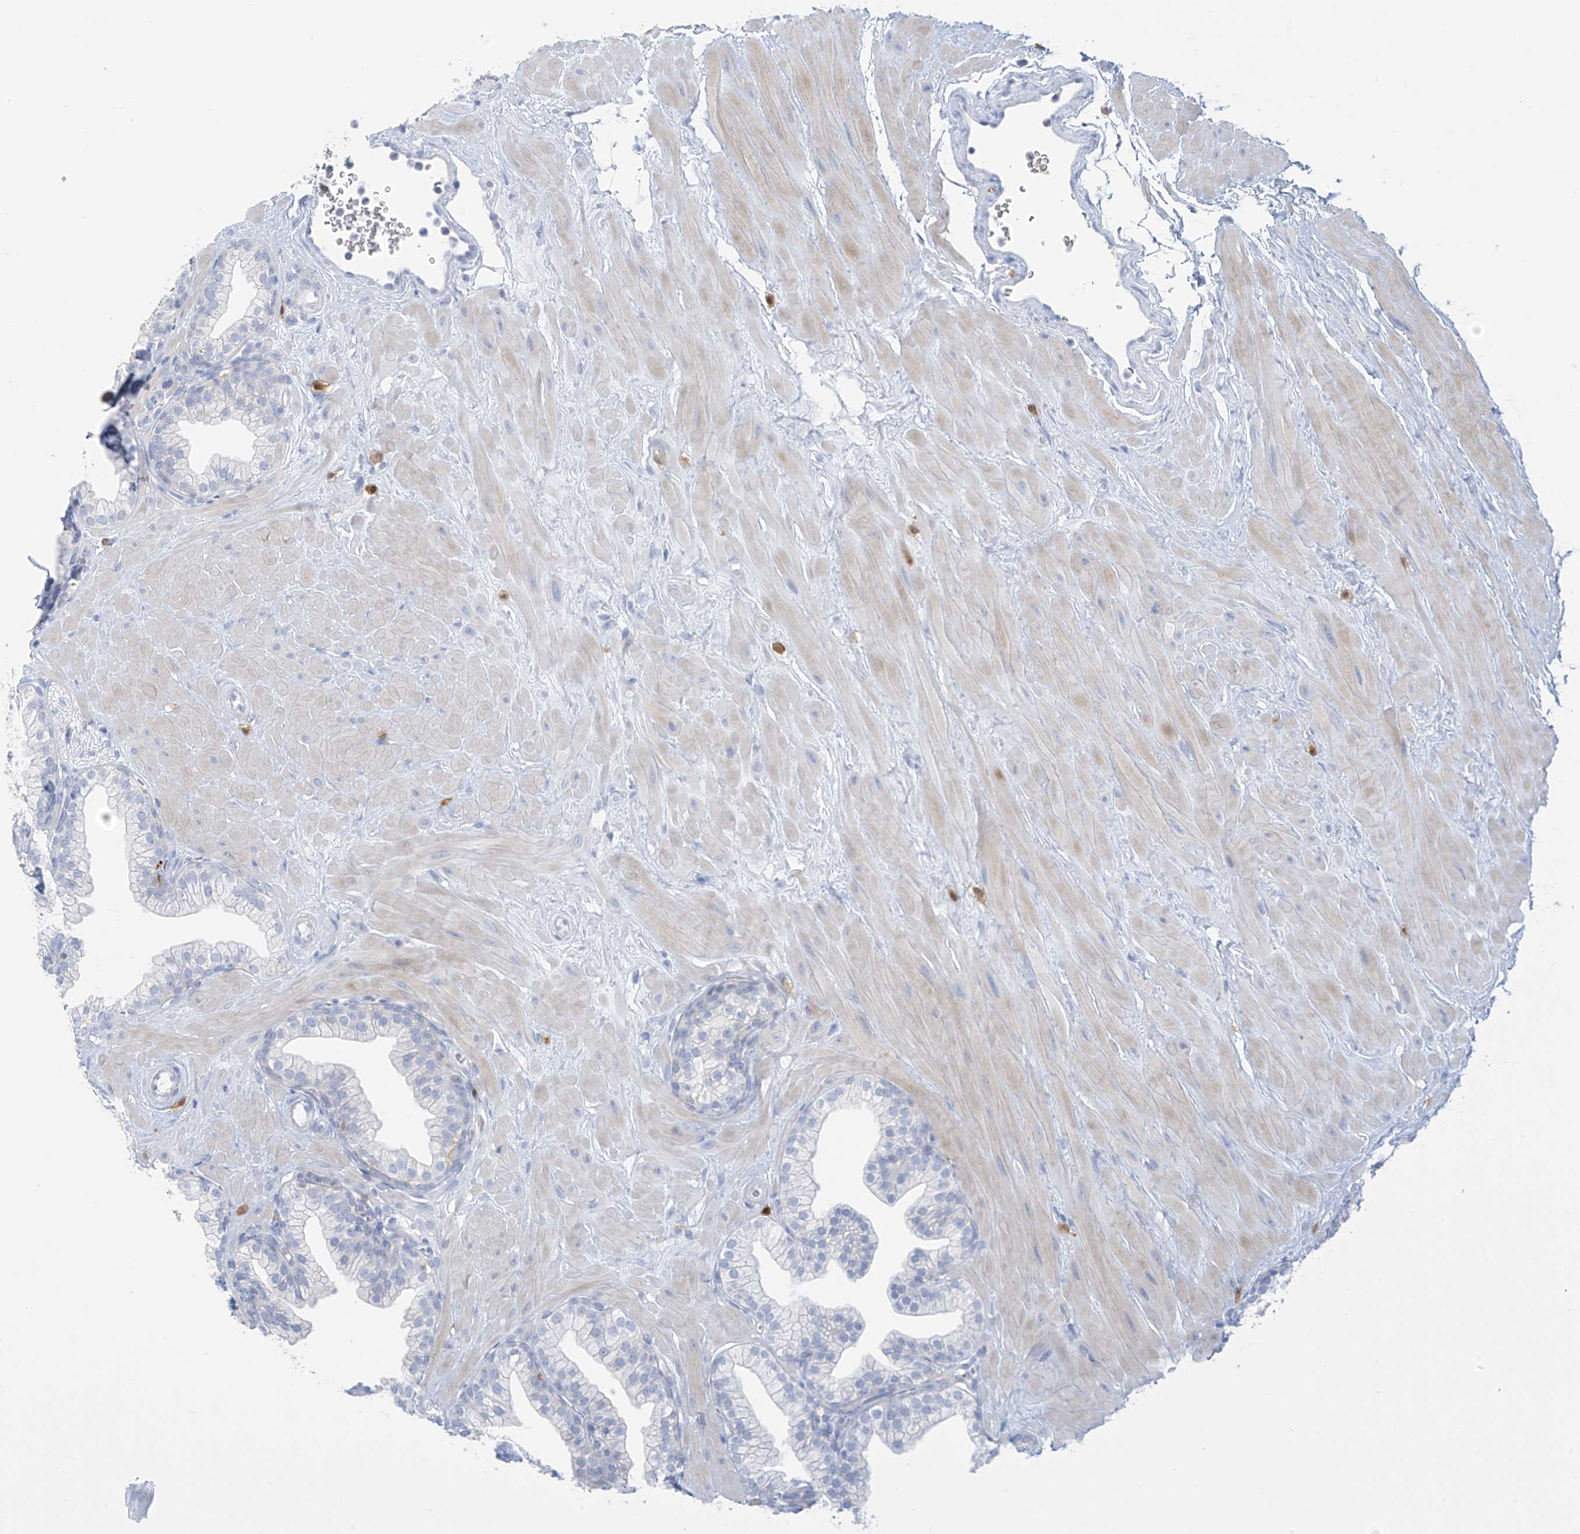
{"staining": {"intensity": "negative", "quantity": "none", "location": "none"}, "tissue": "prostate", "cell_type": "Glandular cells", "image_type": "normal", "snomed": [{"axis": "morphology", "description": "Normal tissue, NOS"}, {"axis": "morphology", "description": "Urothelial carcinoma, Low grade"}, {"axis": "topography", "description": "Urinary bladder"}, {"axis": "topography", "description": "Prostate"}], "caption": "Immunohistochemistry (IHC) of unremarkable prostate demonstrates no expression in glandular cells. (DAB IHC visualized using brightfield microscopy, high magnification).", "gene": "TRMT2B", "patient": {"sex": "male", "age": 60}}